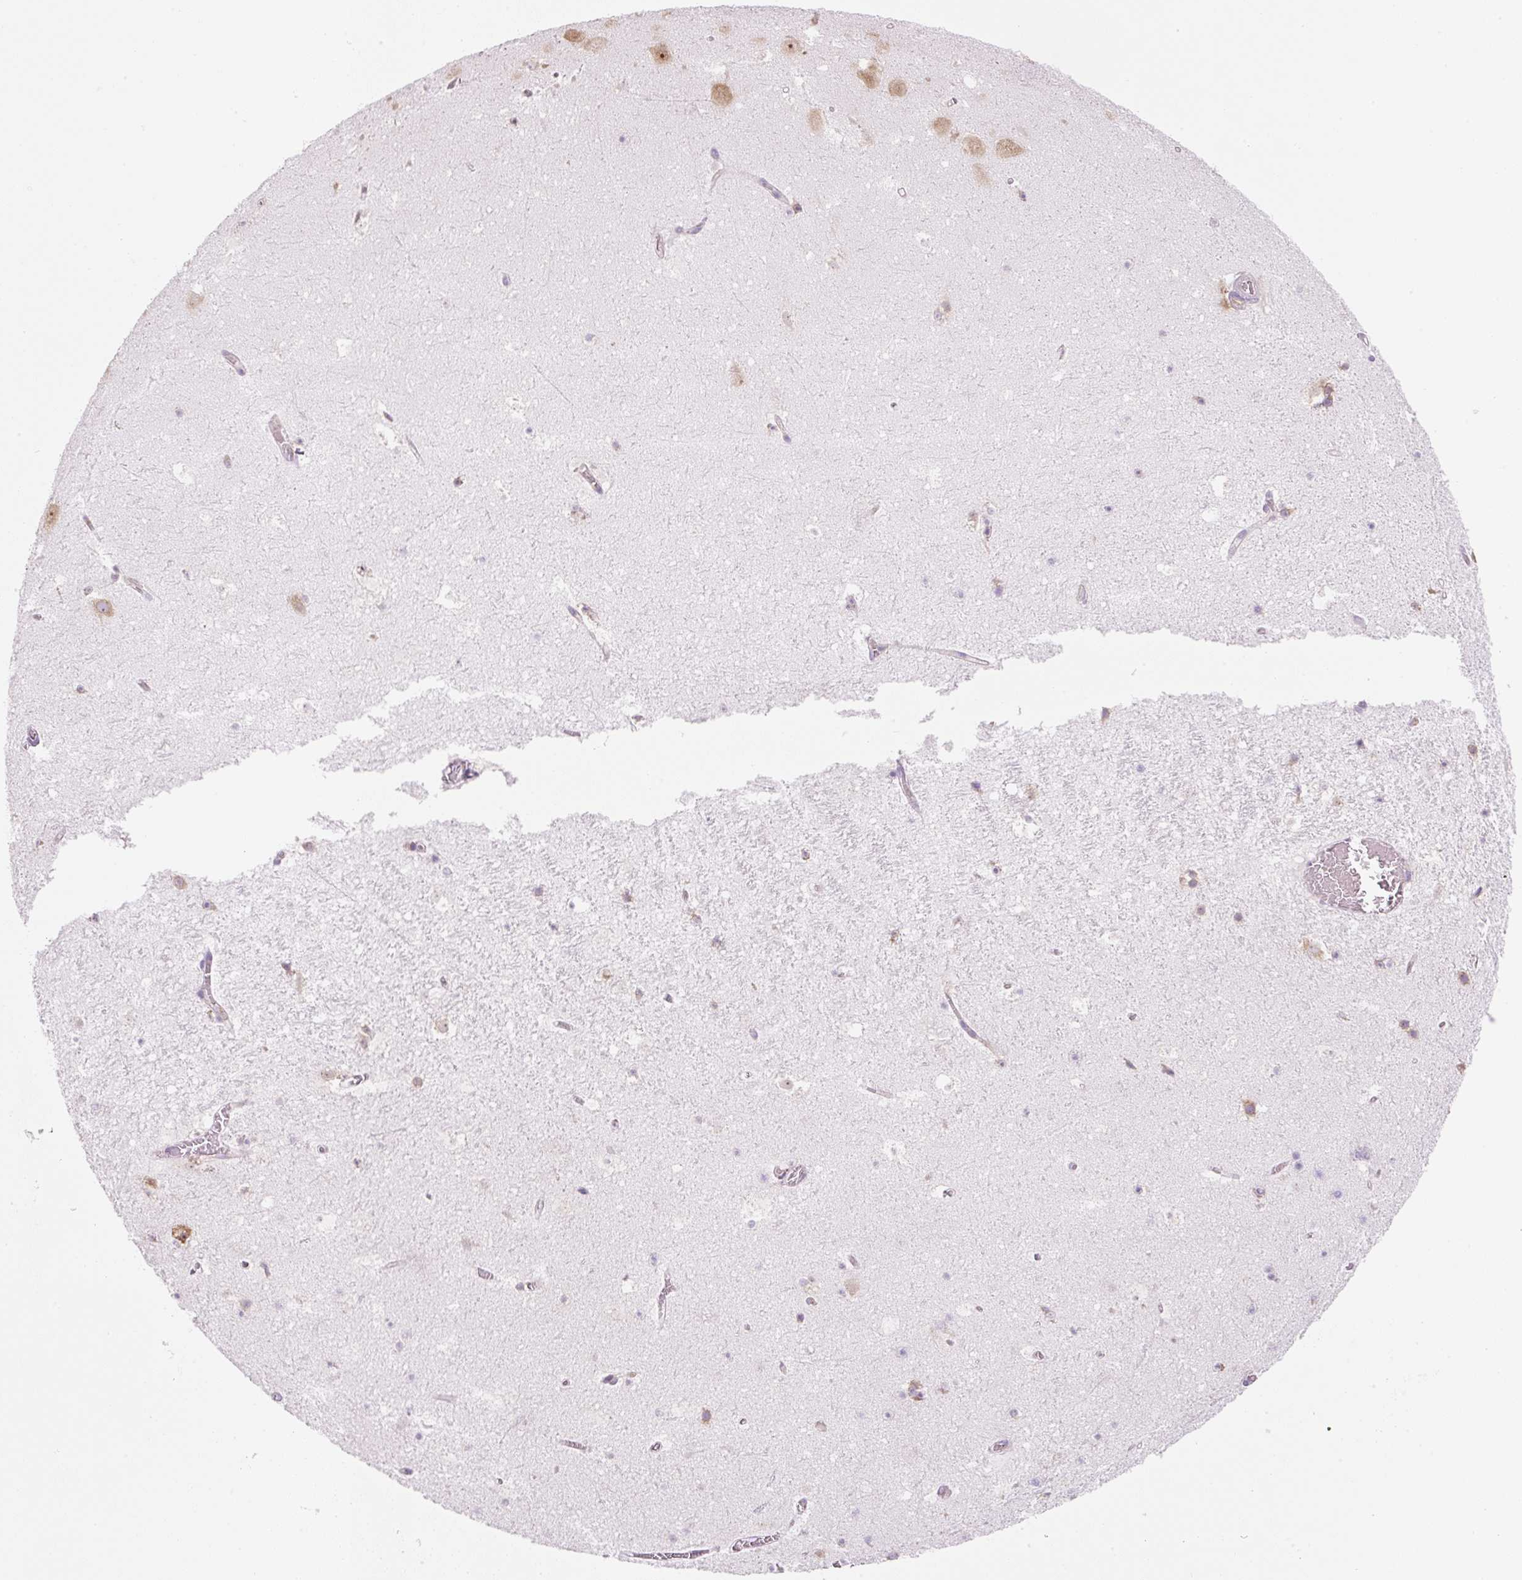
{"staining": {"intensity": "negative", "quantity": "none", "location": "none"}, "tissue": "hippocampus", "cell_type": "Glial cells", "image_type": "normal", "snomed": [{"axis": "morphology", "description": "Normal tissue, NOS"}, {"axis": "topography", "description": "Hippocampus"}], "caption": "Immunohistochemistry (IHC) photomicrograph of normal hippocampus: human hippocampus stained with DAB reveals no significant protein staining in glial cells.", "gene": "RPL18A", "patient": {"sex": "female", "age": 42}}